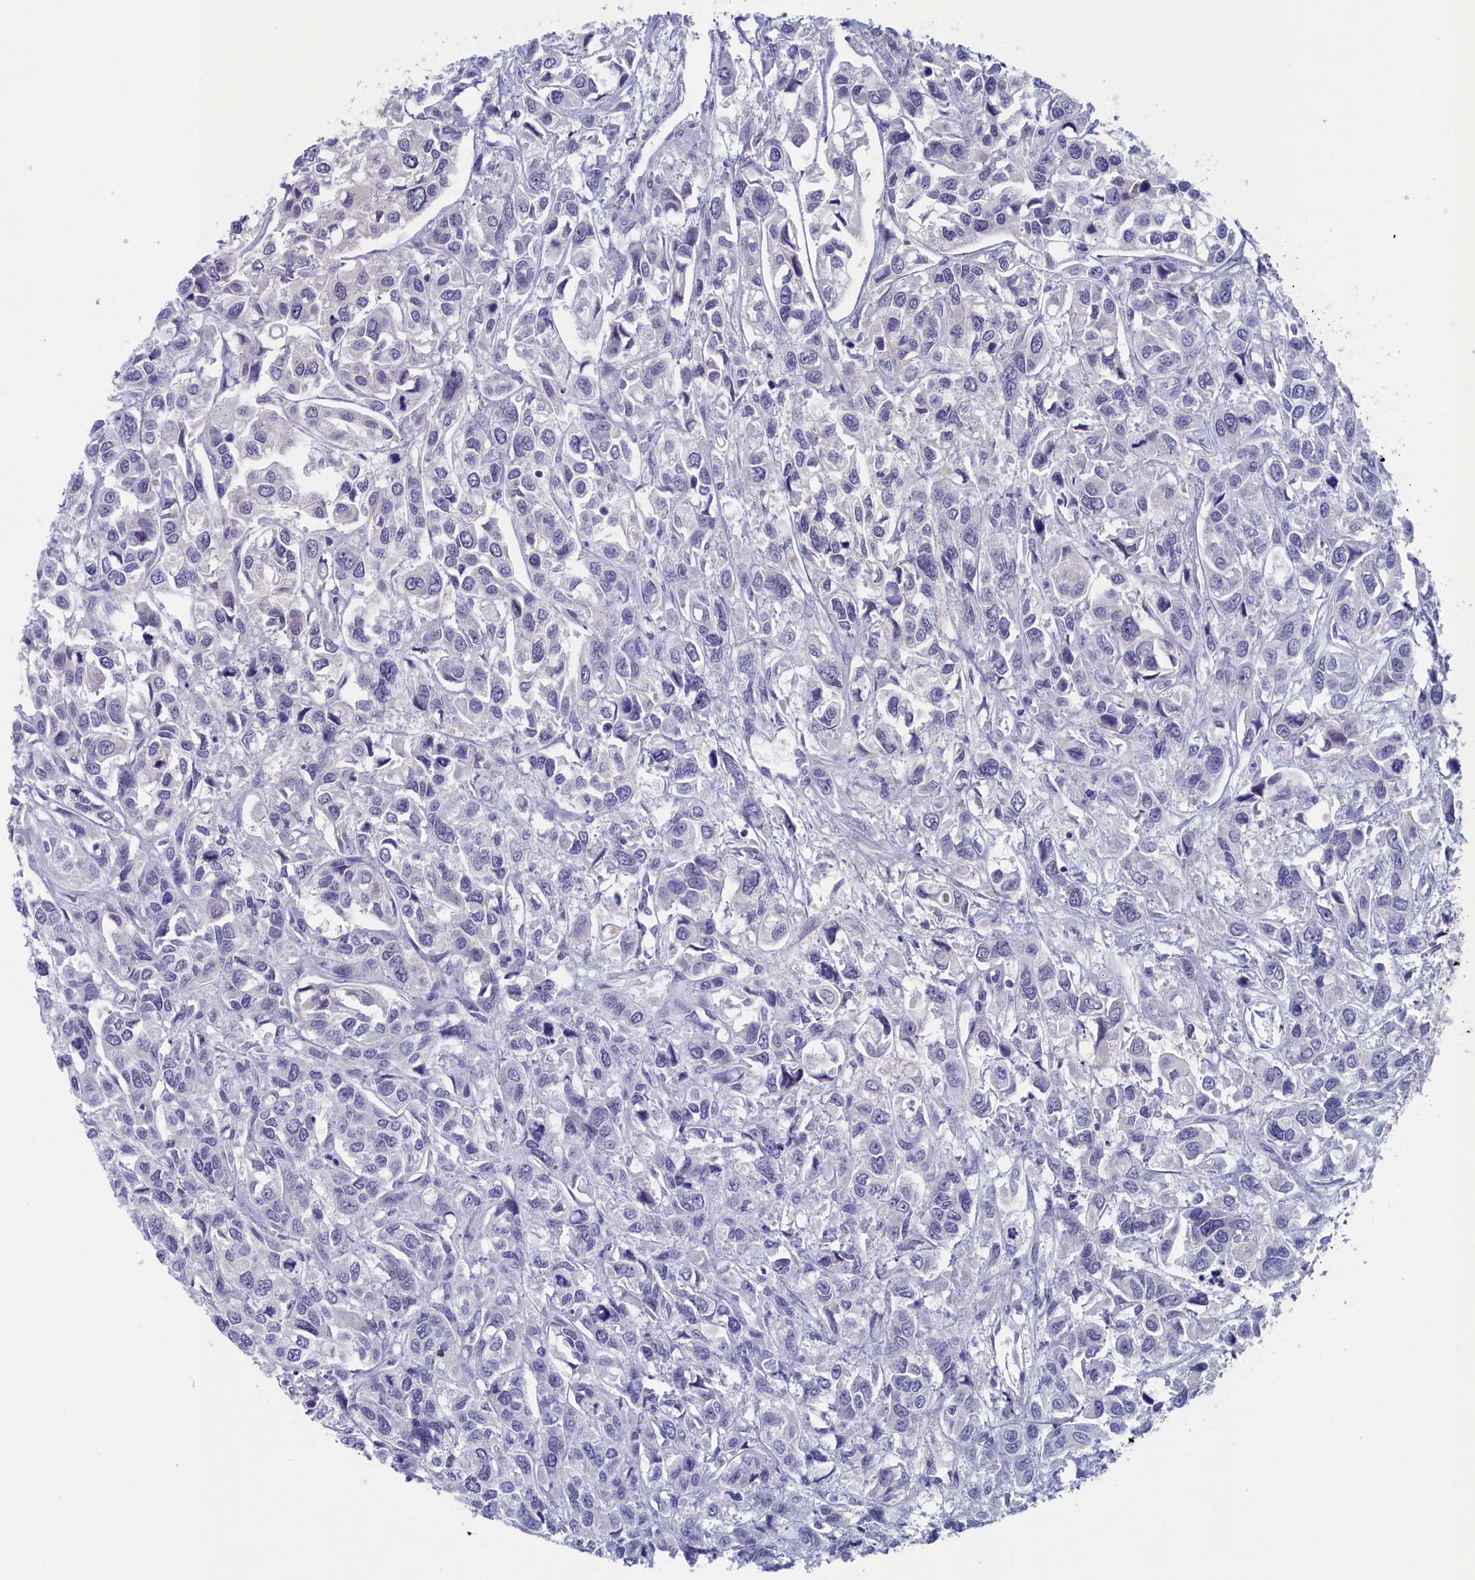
{"staining": {"intensity": "negative", "quantity": "none", "location": "none"}, "tissue": "urothelial cancer", "cell_type": "Tumor cells", "image_type": "cancer", "snomed": [{"axis": "morphology", "description": "Urothelial carcinoma, High grade"}, {"axis": "topography", "description": "Urinary bladder"}], "caption": "Immunohistochemistry (IHC) micrograph of neoplastic tissue: urothelial cancer stained with DAB (3,3'-diaminobenzidine) shows no significant protein staining in tumor cells.", "gene": "WDR76", "patient": {"sex": "male", "age": 67}}